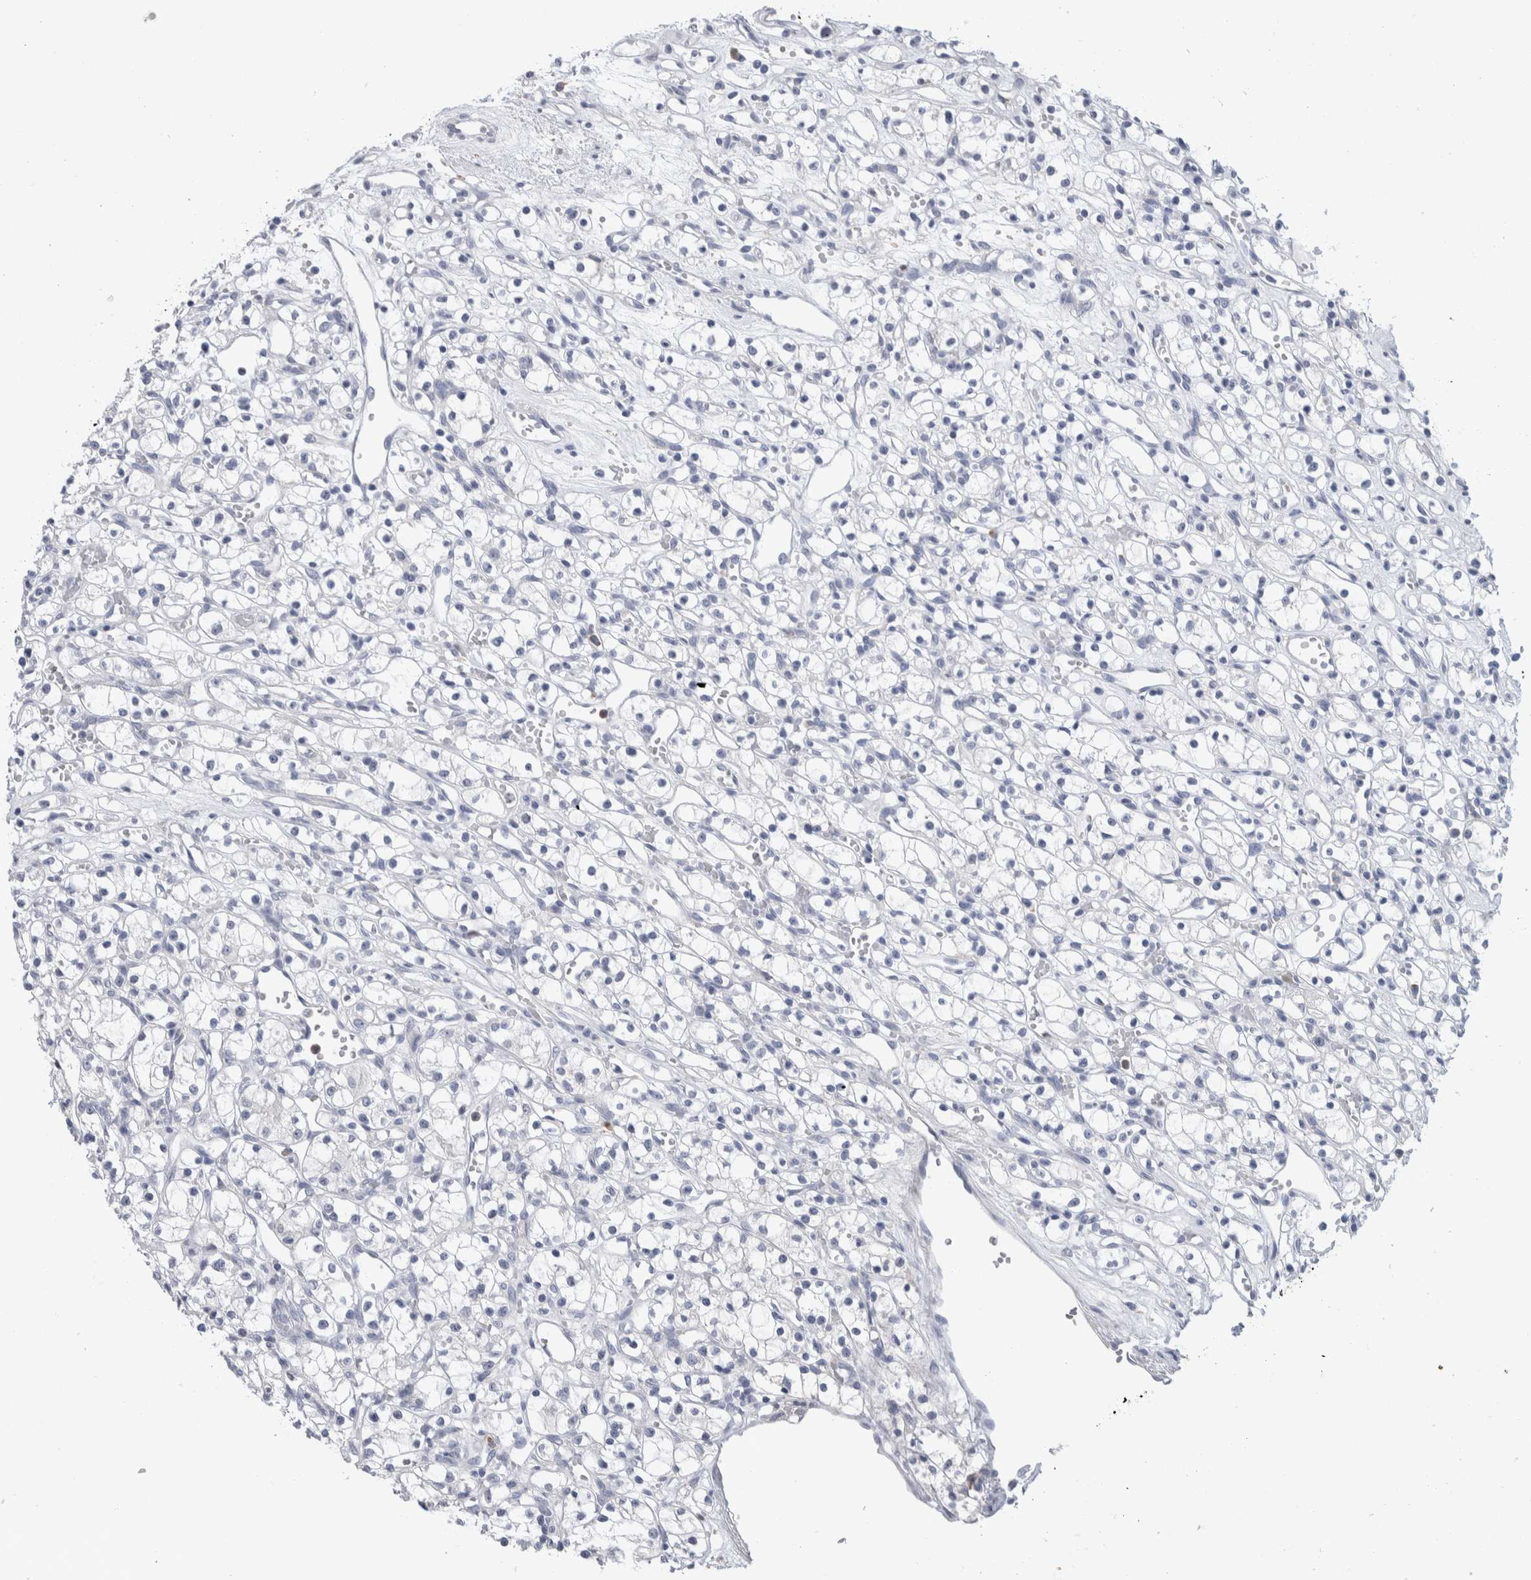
{"staining": {"intensity": "negative", "quantity": "none", "location": "none"}, "tissue": "renal cancer", "cell_type": "Tumor cells", "image_type": "cancer", "snomed": [{"axis": "morphology", "description": "Adenocarcinoma, NOS"}, {"axis": "topography", "description": "Kidney"}], "caption": "Human renal cancer stained for a protein using IHC demonstrates no positivity in tumor cells.", "gene": "LURAP1L", "patient": {"sex": "female", "age": 59}}